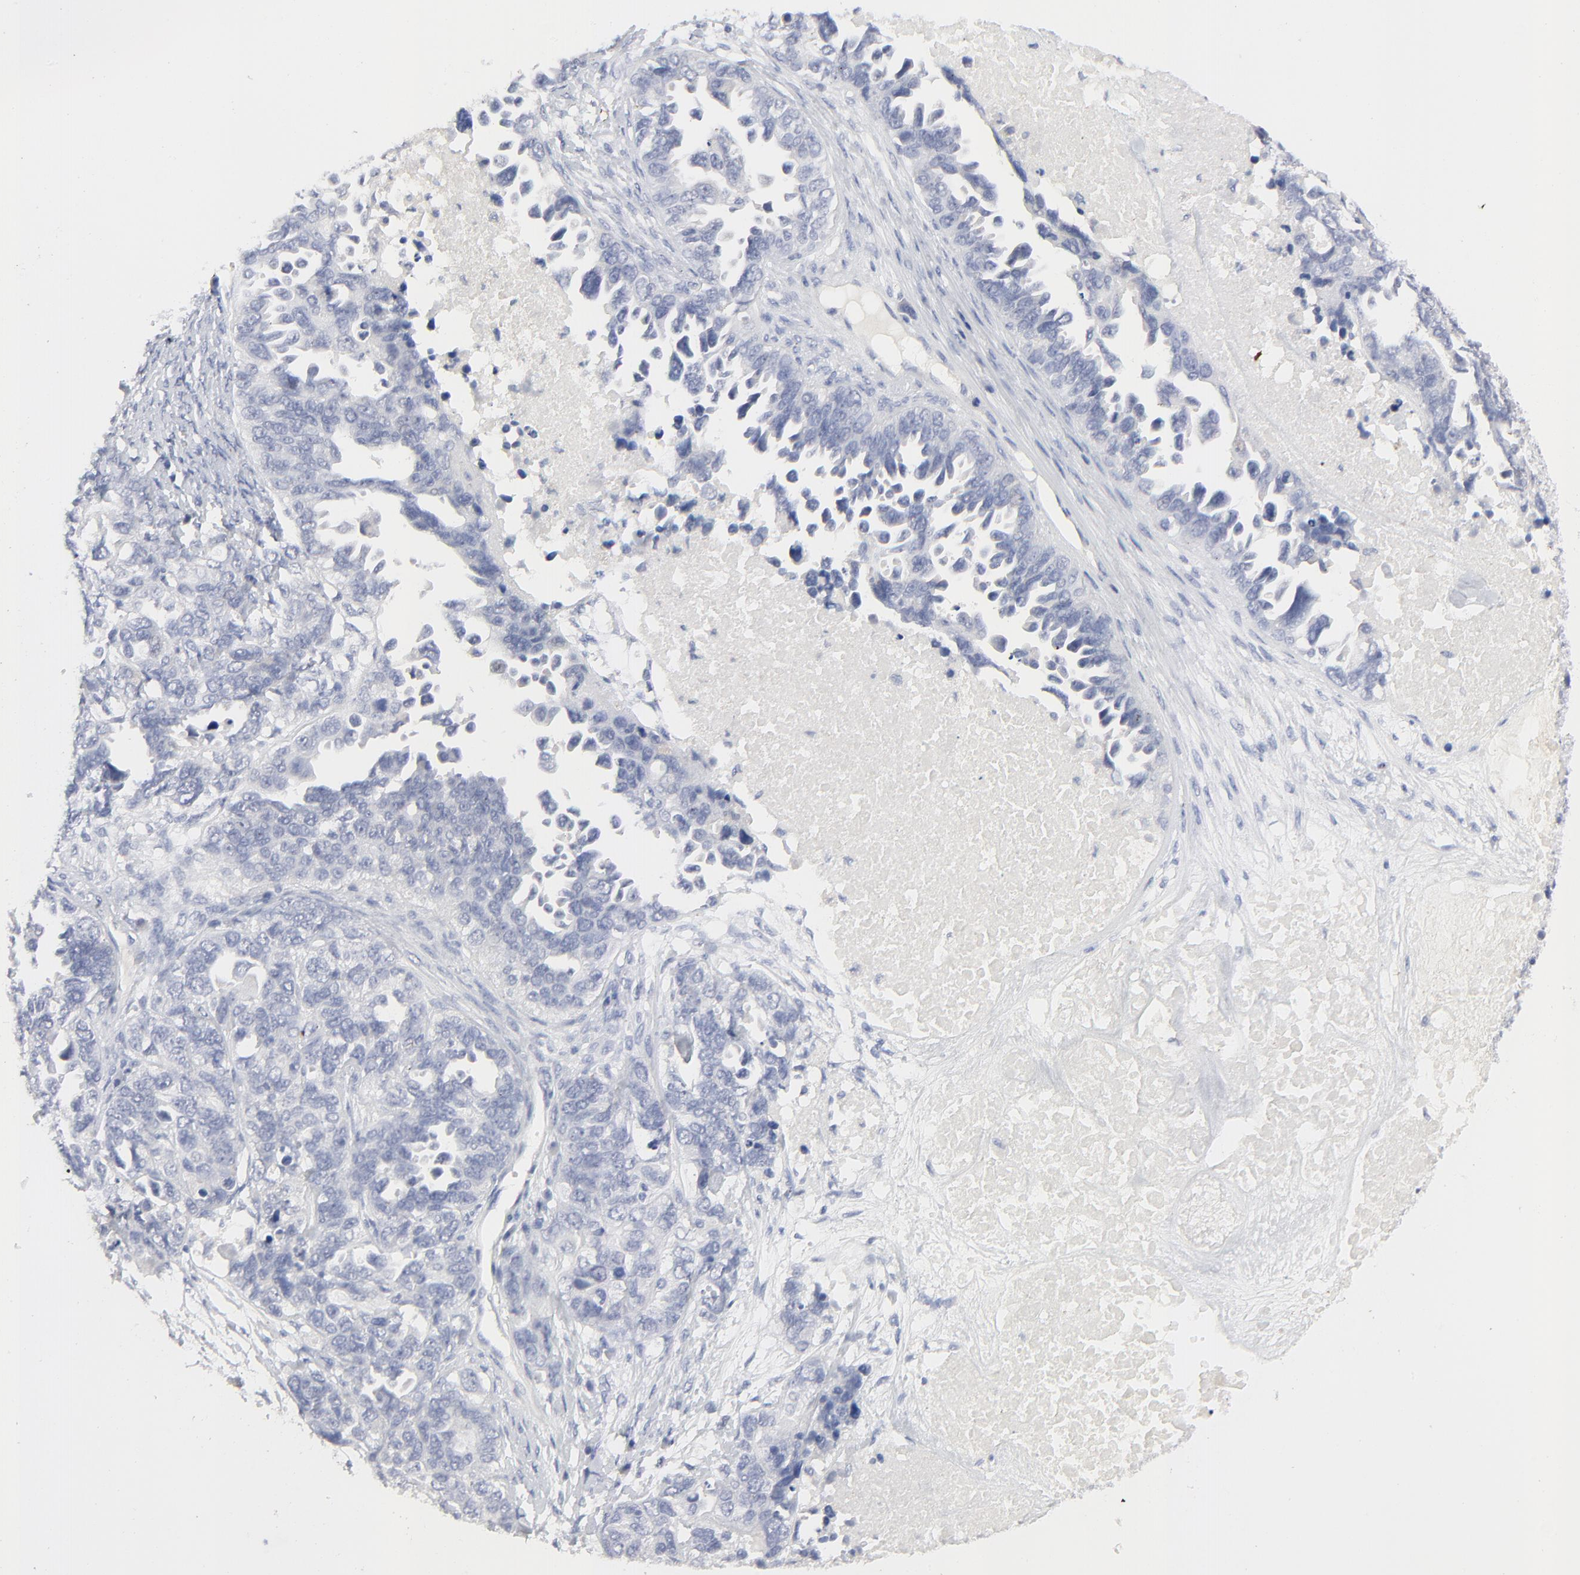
{"staining": {"intensity": "negative", "quantity": "none", "location": "none"}, "tissue": "ovarian cancer", "cell_type": "Tumor cells", "image_type": "cancer", "snomed": [{"axis": "morphology", "description": "Cystadenocarcinoma, serous, NOS"}, {"axis": "topography", "description": "Ovary"}], "caption": "Photomicrograph shows no protein staining in tumor cells of ovarian serous cystadenocarcinoma tissue.", "gene": "CLEC4G", "patient": {"sex": "female", "age": 82}}